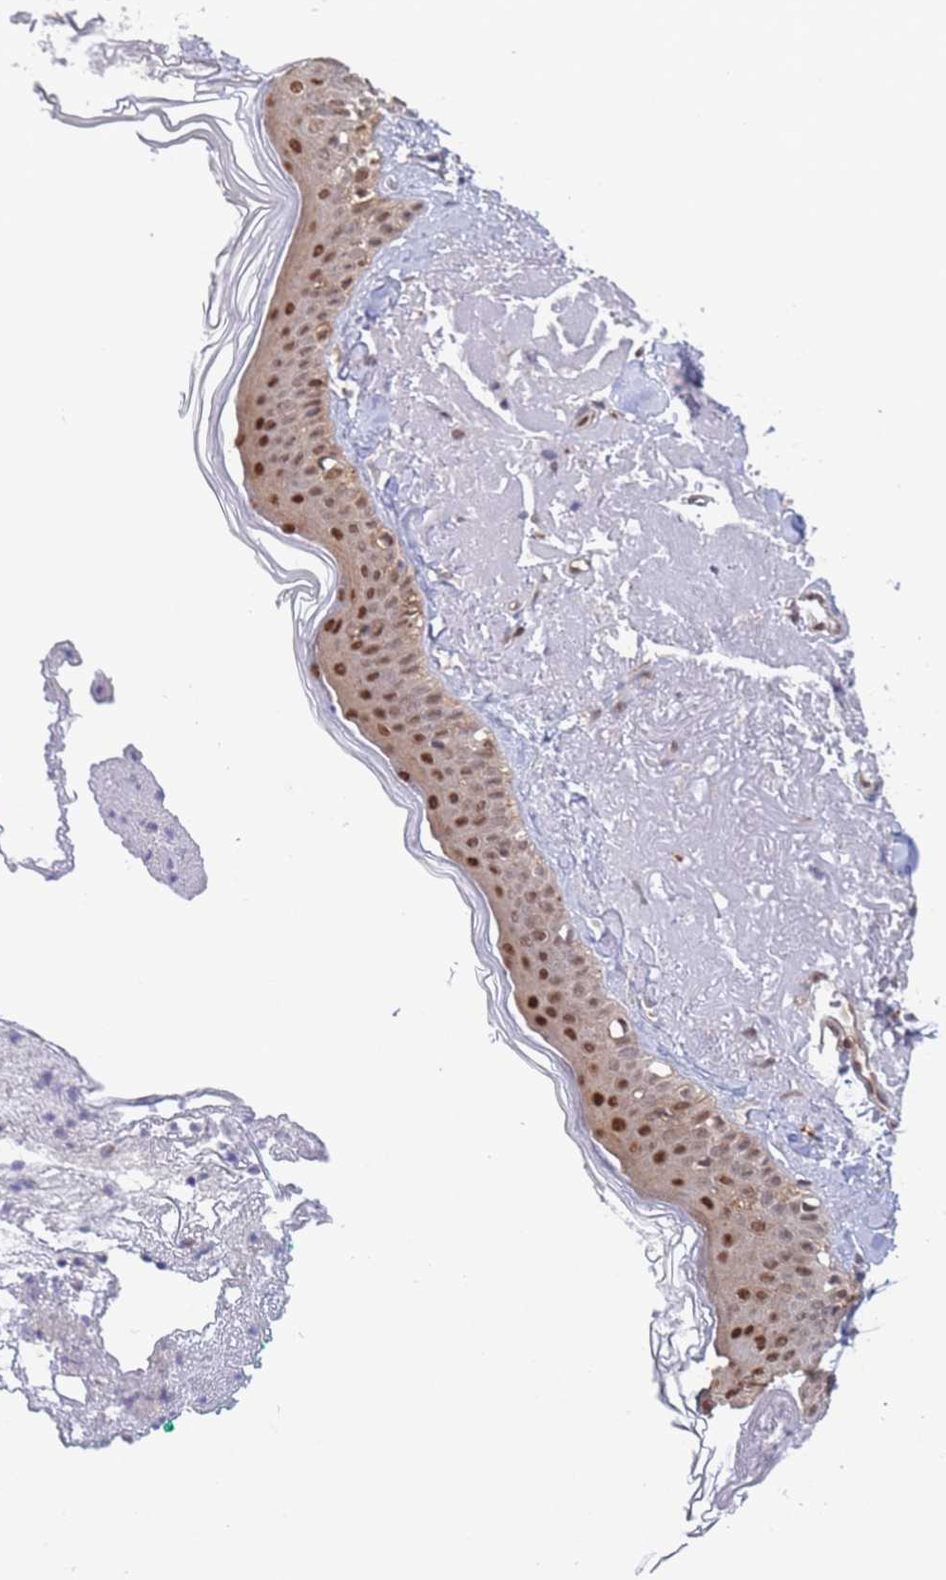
{"staining": {"intensity": "moderate", "quantity": ">75%", "location": "cytoplasmic/membranous,nuclear"}, "tissue": "skin", "cell_type": "Fibroblasts", "image_type": "normal", "snomed": [{"axis": "morphology", "description": "Normal tissue, NOS"}, {"axis": "morphology", "description": "Malignant melanoma, NOS"}, {"axis": "topography", "description": "Skin"}], "caption": "Immunohistochemical staining of normal skin exhibits medium levels of moderate cytoplasmic/membranous,nuclear staining in about >75% of fibroblasts.", "gene": "NSFL1C", "patient": {"sex": "male", "age": 80}}